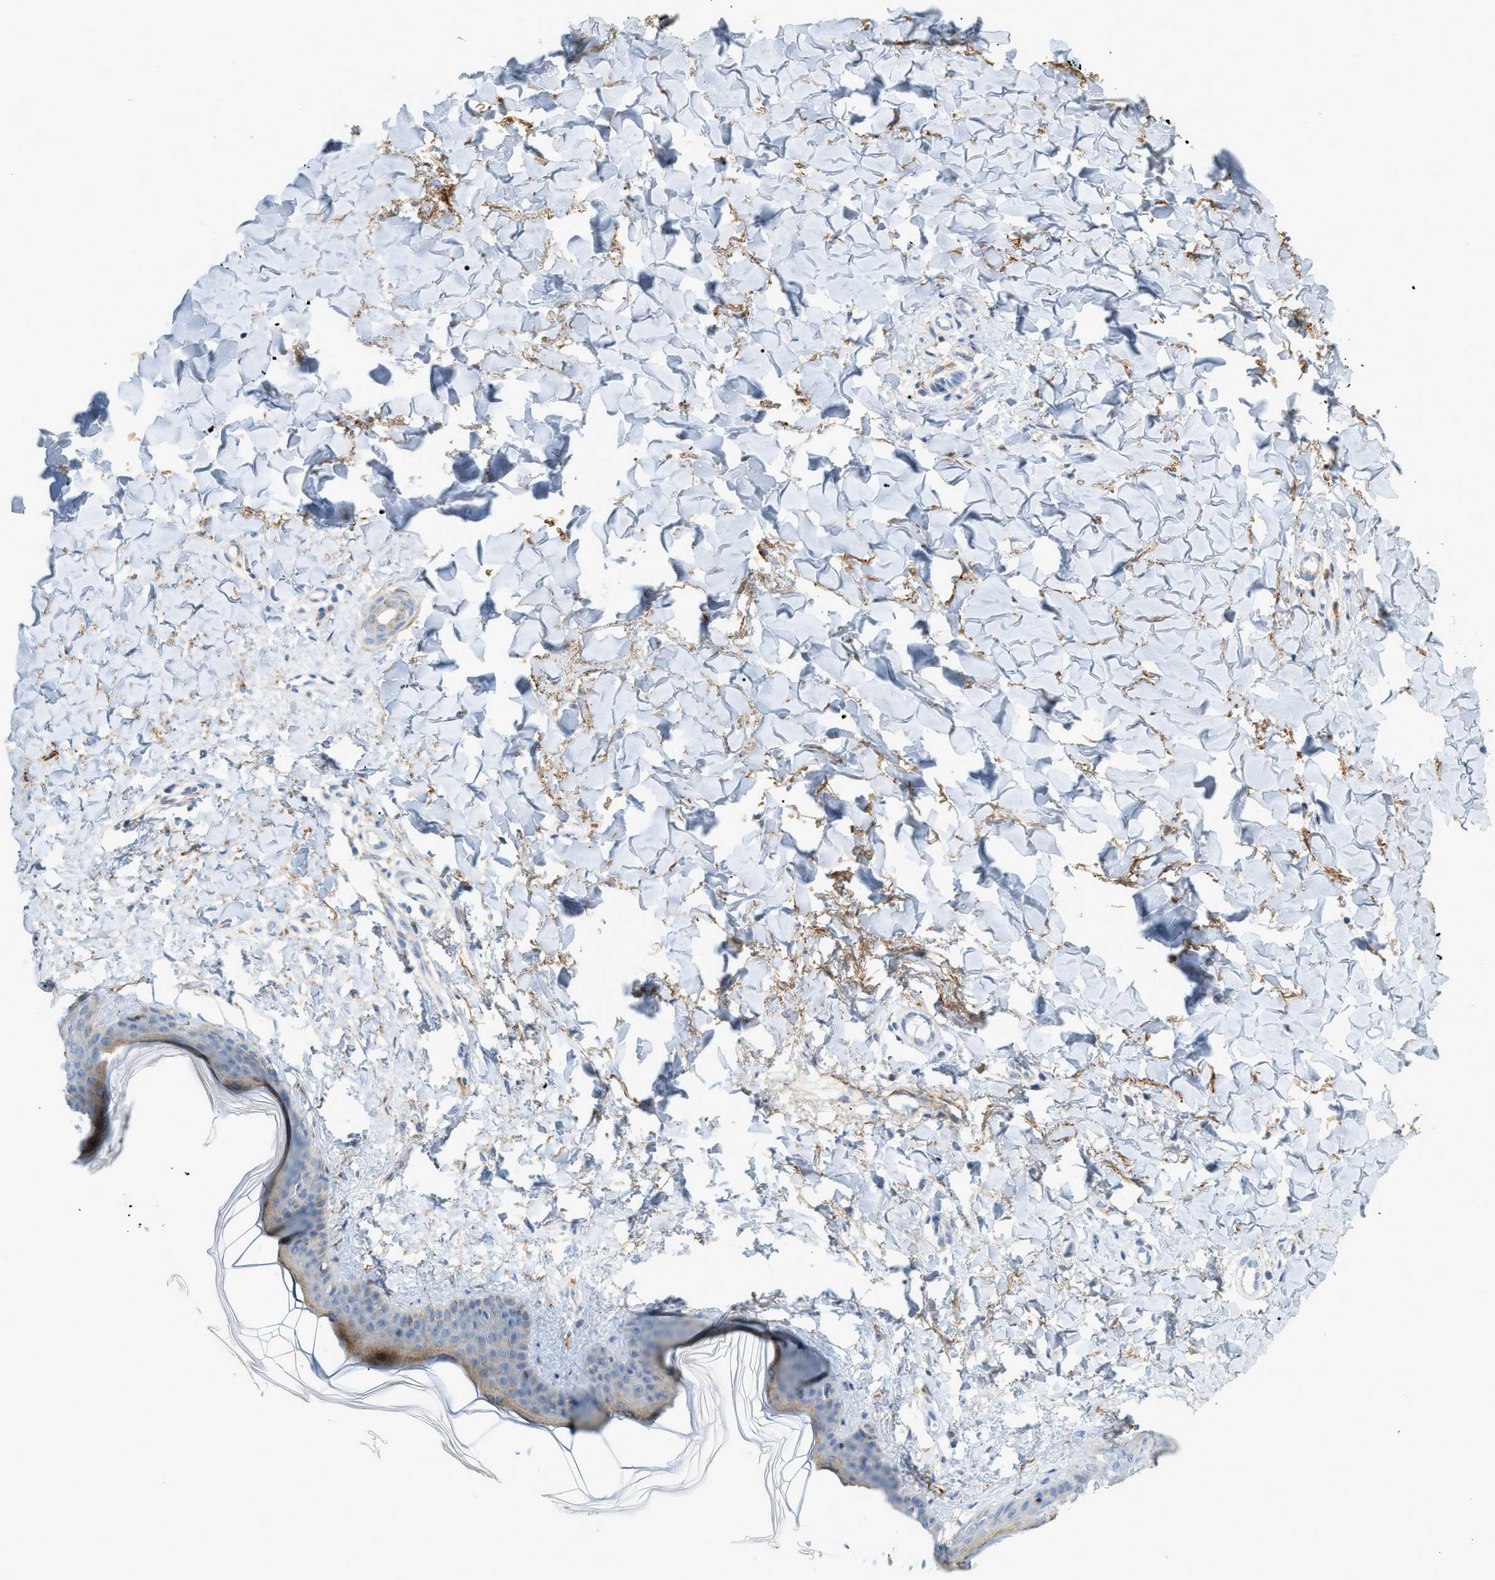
{"staining": {"intensity": "negative", "quantity": "none", "location": "none"}, "tissue": "skin", "cell_type": "Fibroblasts", "image_type": "normal", "snomed": [{"axis": "morphology", "description": "Normal tissue, NOS"}, {"axis": "topography", "description": "Skin"}], "caption": "IHC image of unremarkable human skin stained for a protein (brown), which demonstrates no expression in fibroblasts.", "gene": "LMBRD1", "patient": {"sex": "female", "age": 17}}